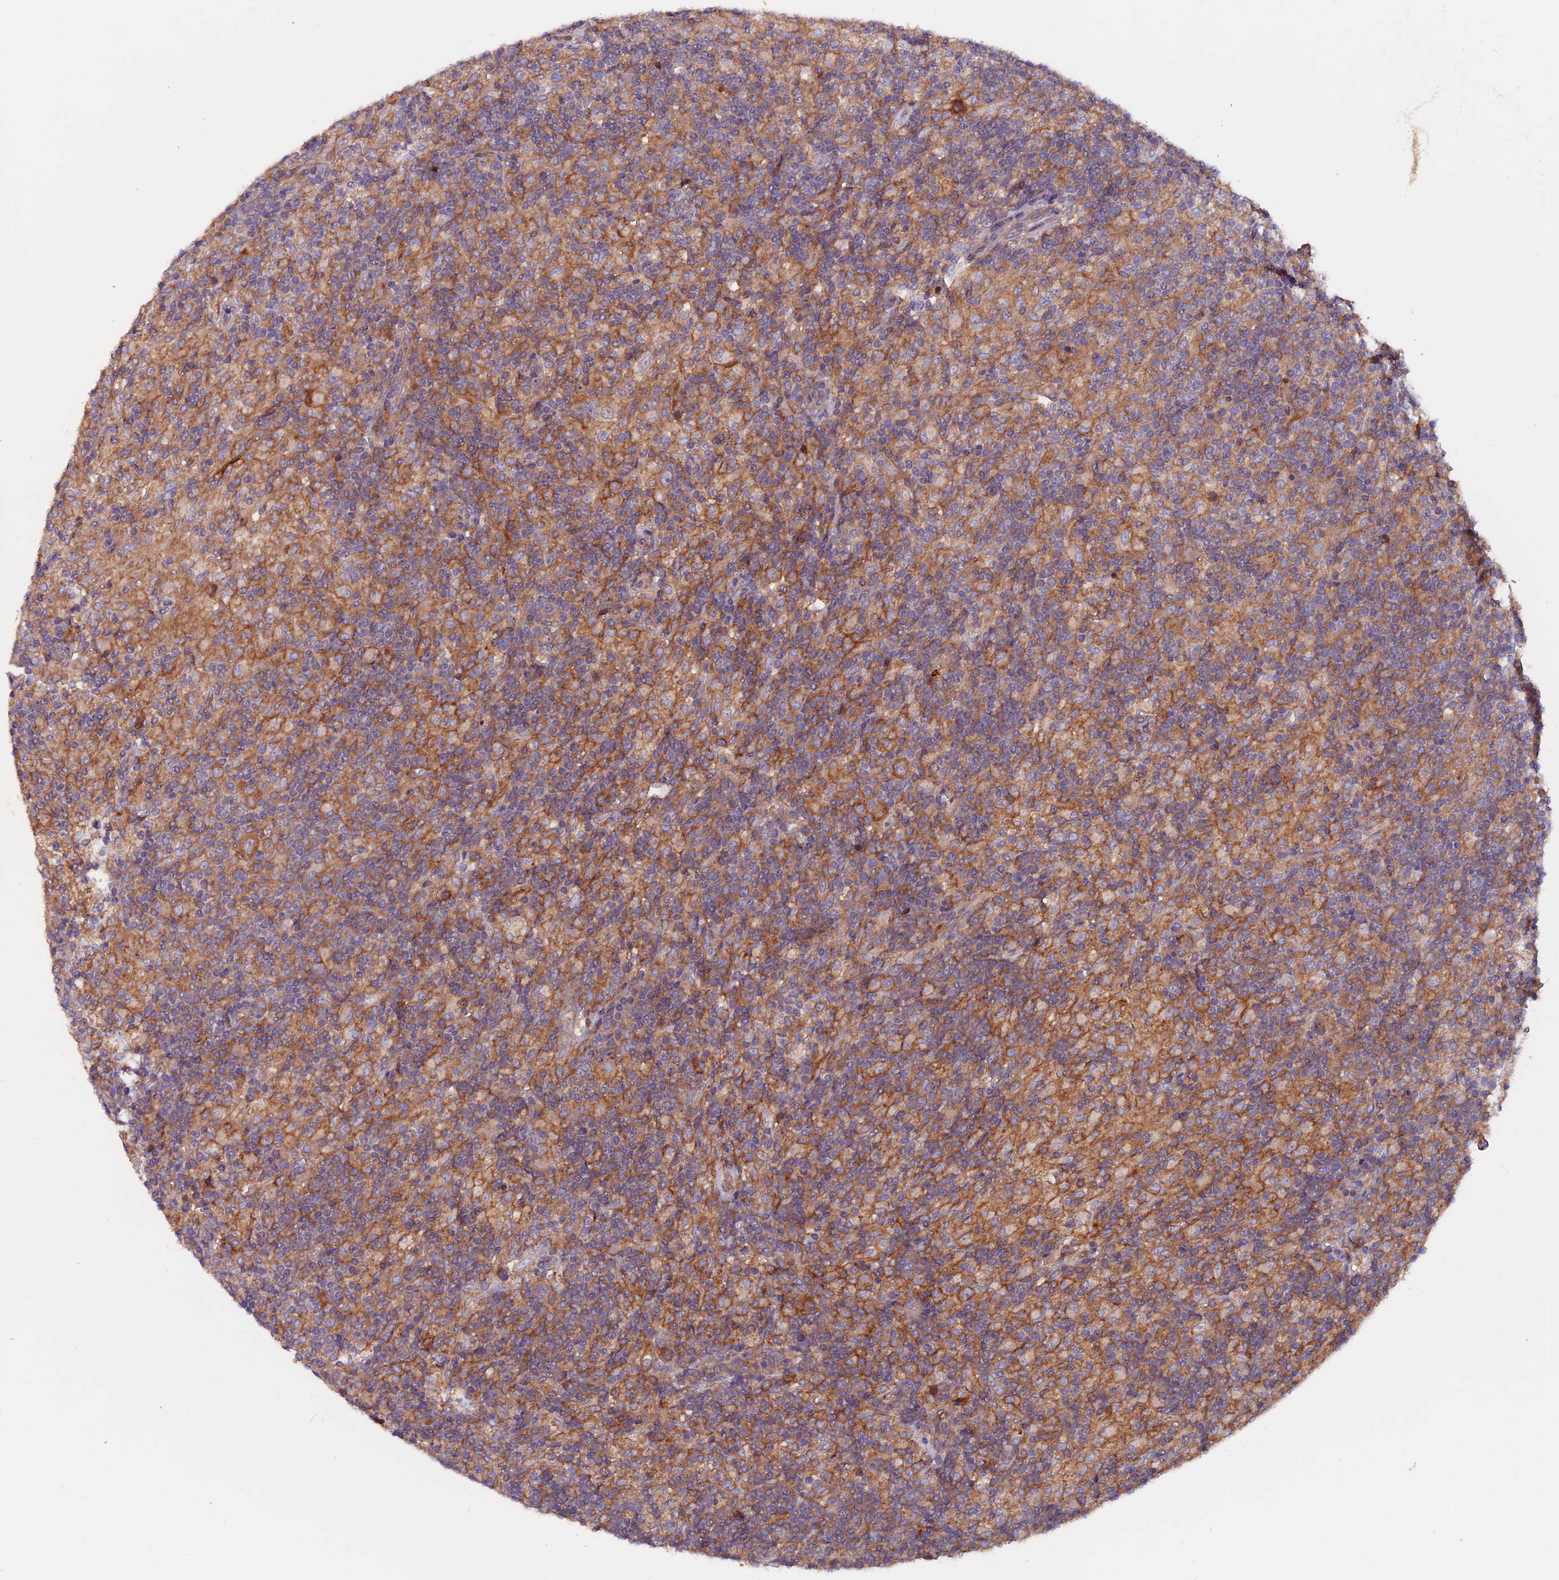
{"staining": {"intensity": "moderate", "quantity": ">75%", "location": "cytoplasmic/membranous"}, "tissue": "lymphoma", "cell_type": "Tumor cells", "image_type": "cancer", "snomed": [{"axis": "morphology", "description": "Hodgkin's disease, NOS"}, {"axis": "topography", "description": "Lymph node"}], "caption": "Protein analysis of lymphoma tissue reveals moderate cytoplasmic/membranous positivity in about >75% of tumor cells.", "gene": "ZNF598", "patient": {"sex": "male", "age": 70}}